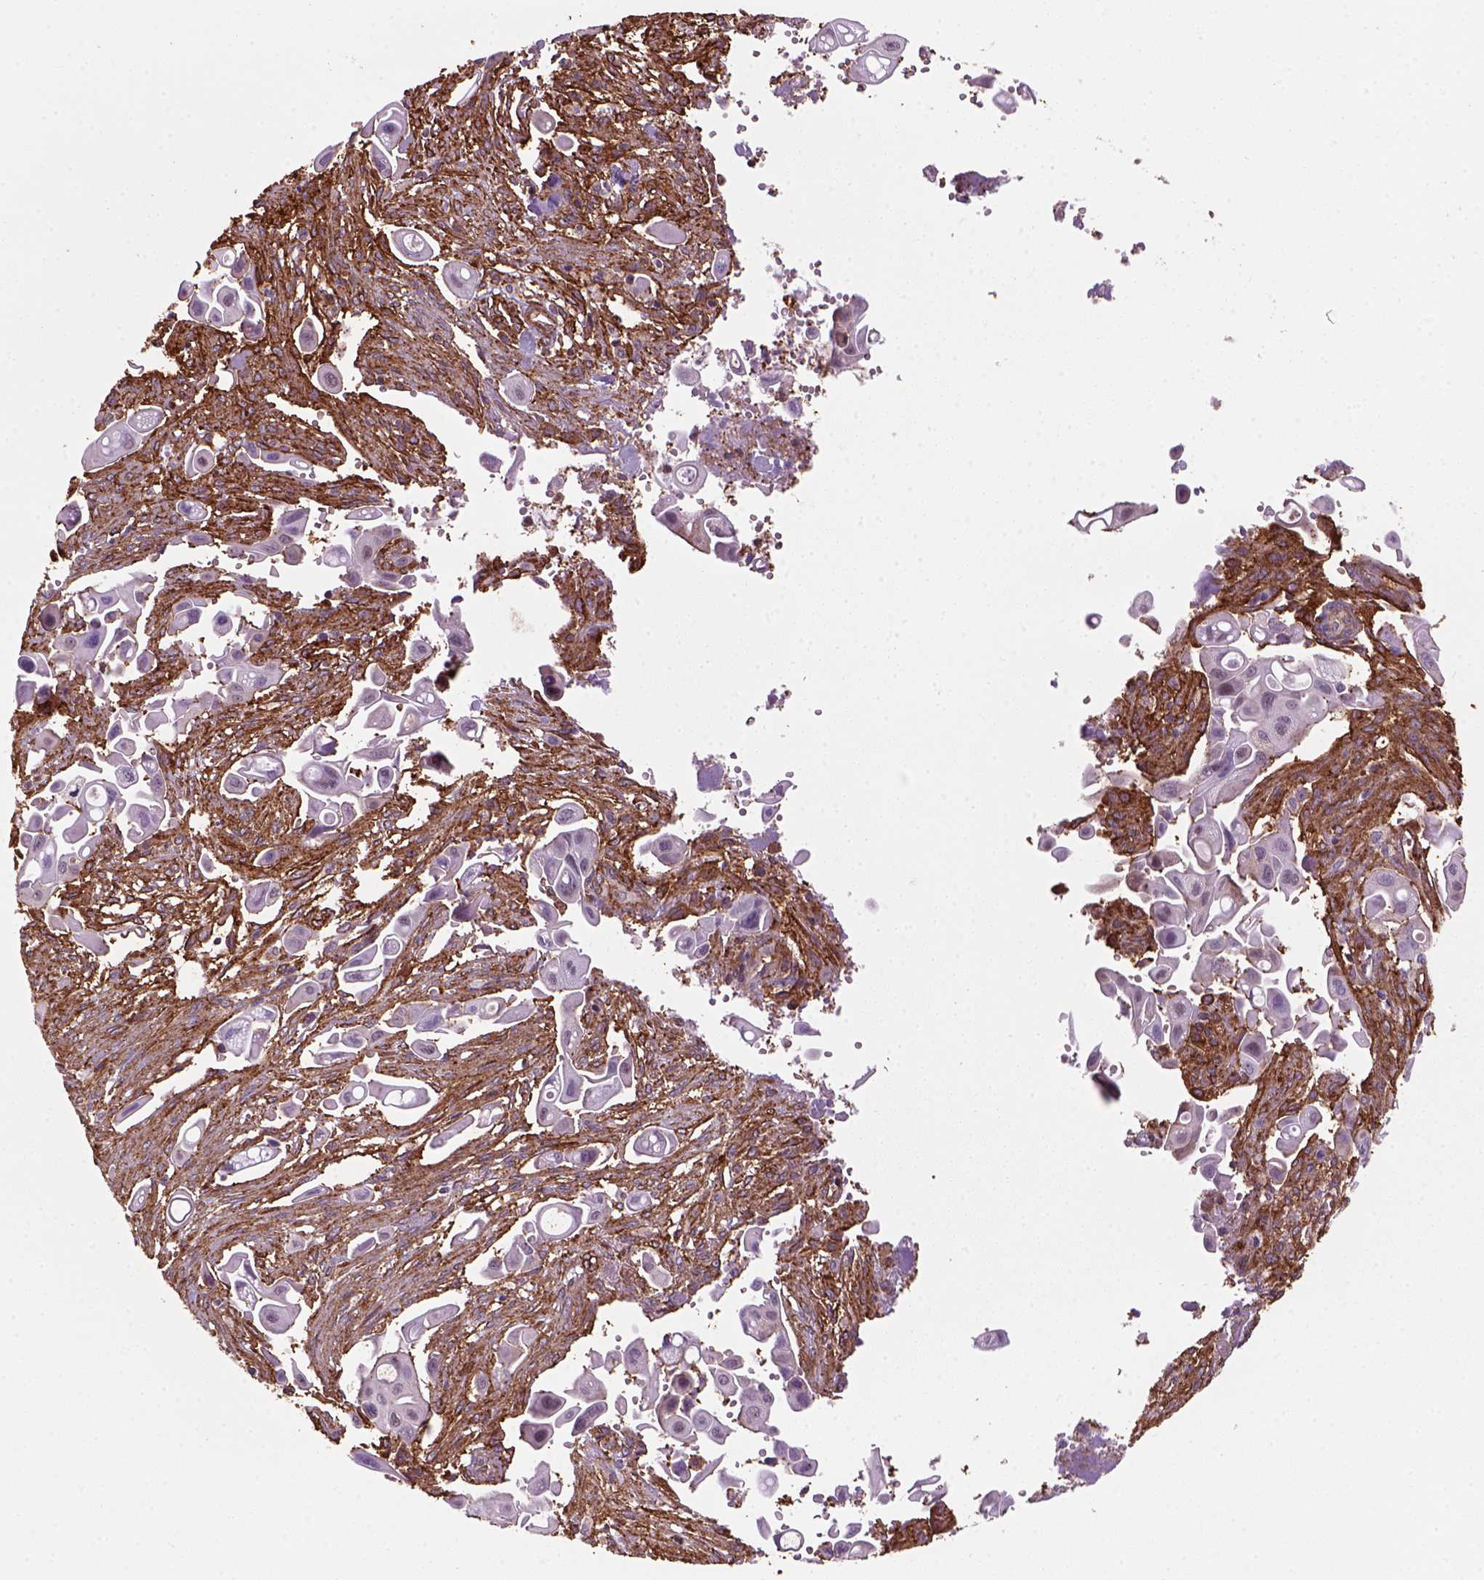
{"staining": {"intensity": "negative", "quantity": "none", "location": "none"}, "tissue": "pancreatic cancer", "cell_type": "Tumor cells", "image_type": "cancer", "snomed": [{"axis": "morphology", "description": "Adenocarcinoma, NOS"}, {"axis": "topography", "description": "Pancreas"}], "caption": "Immunohistochemical staining of pancreatic cancer (adenocarcinoma) shows no significant staining in tumor cells.", "gene": "MARCKS", "patient": {"sex": "male", "age": 50}}